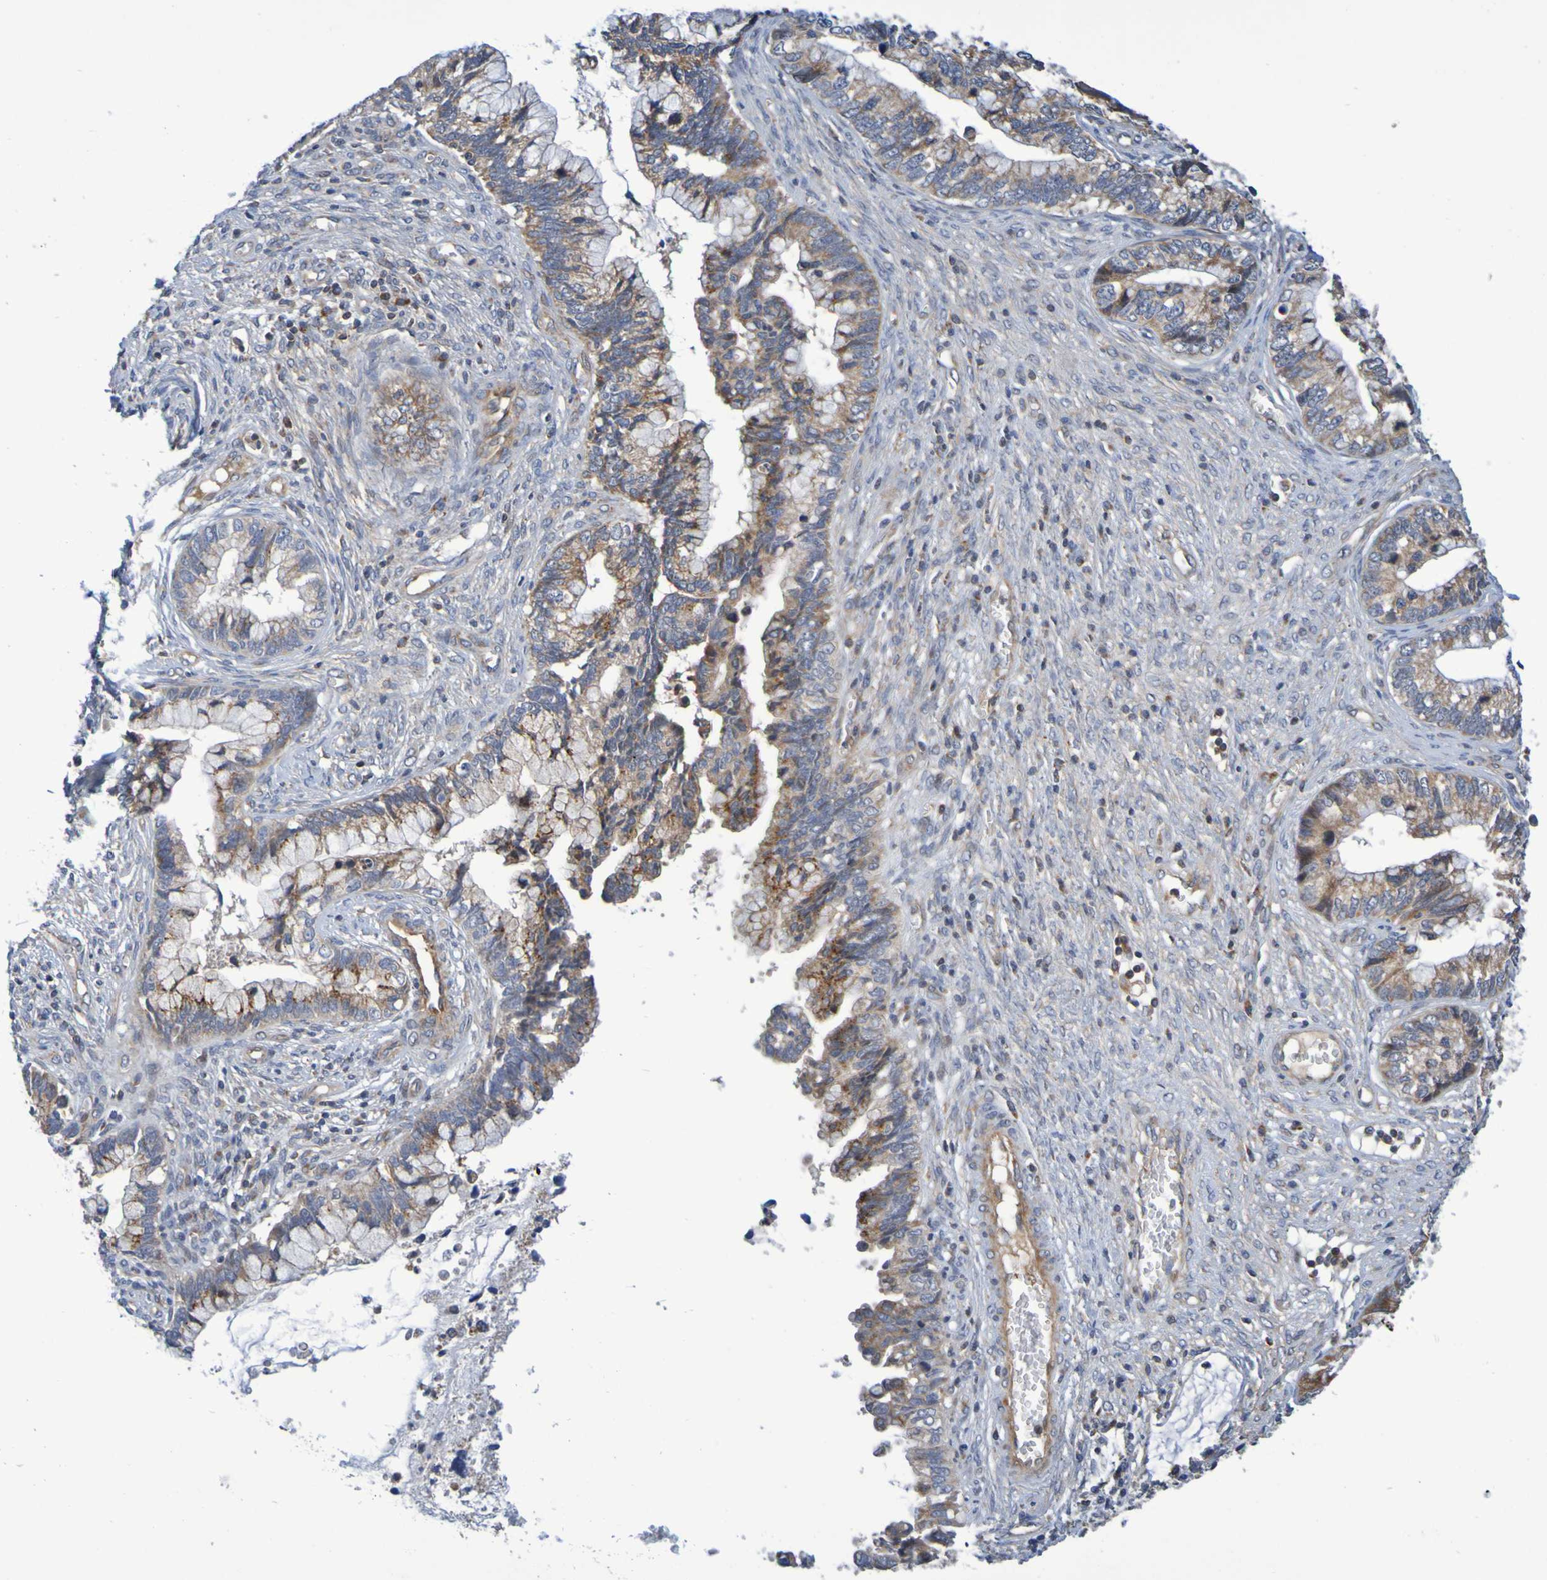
{"staining": {"intensity": "moderate", "quantity": ">75%", "location": "cytoplasmic/membranous"}, "tissue": "cervical cancer", "cell_type": "Tumor cells", "image_type": "cancer", "snomed": [{"axis": "morphology", "description": "Adenocarcinoma, NOS"}, {"axis": "topography", "description": "Cervix"}], "caption": "Immunohistochemistry (DAB) staining of adenocarcinoma (cervical) exhibits moderate cytoplasmic/membranous protein expression in about >75% of tumor cells.", "gene": "CCDC51", "patient": {"sex": "female", "age": 44}}